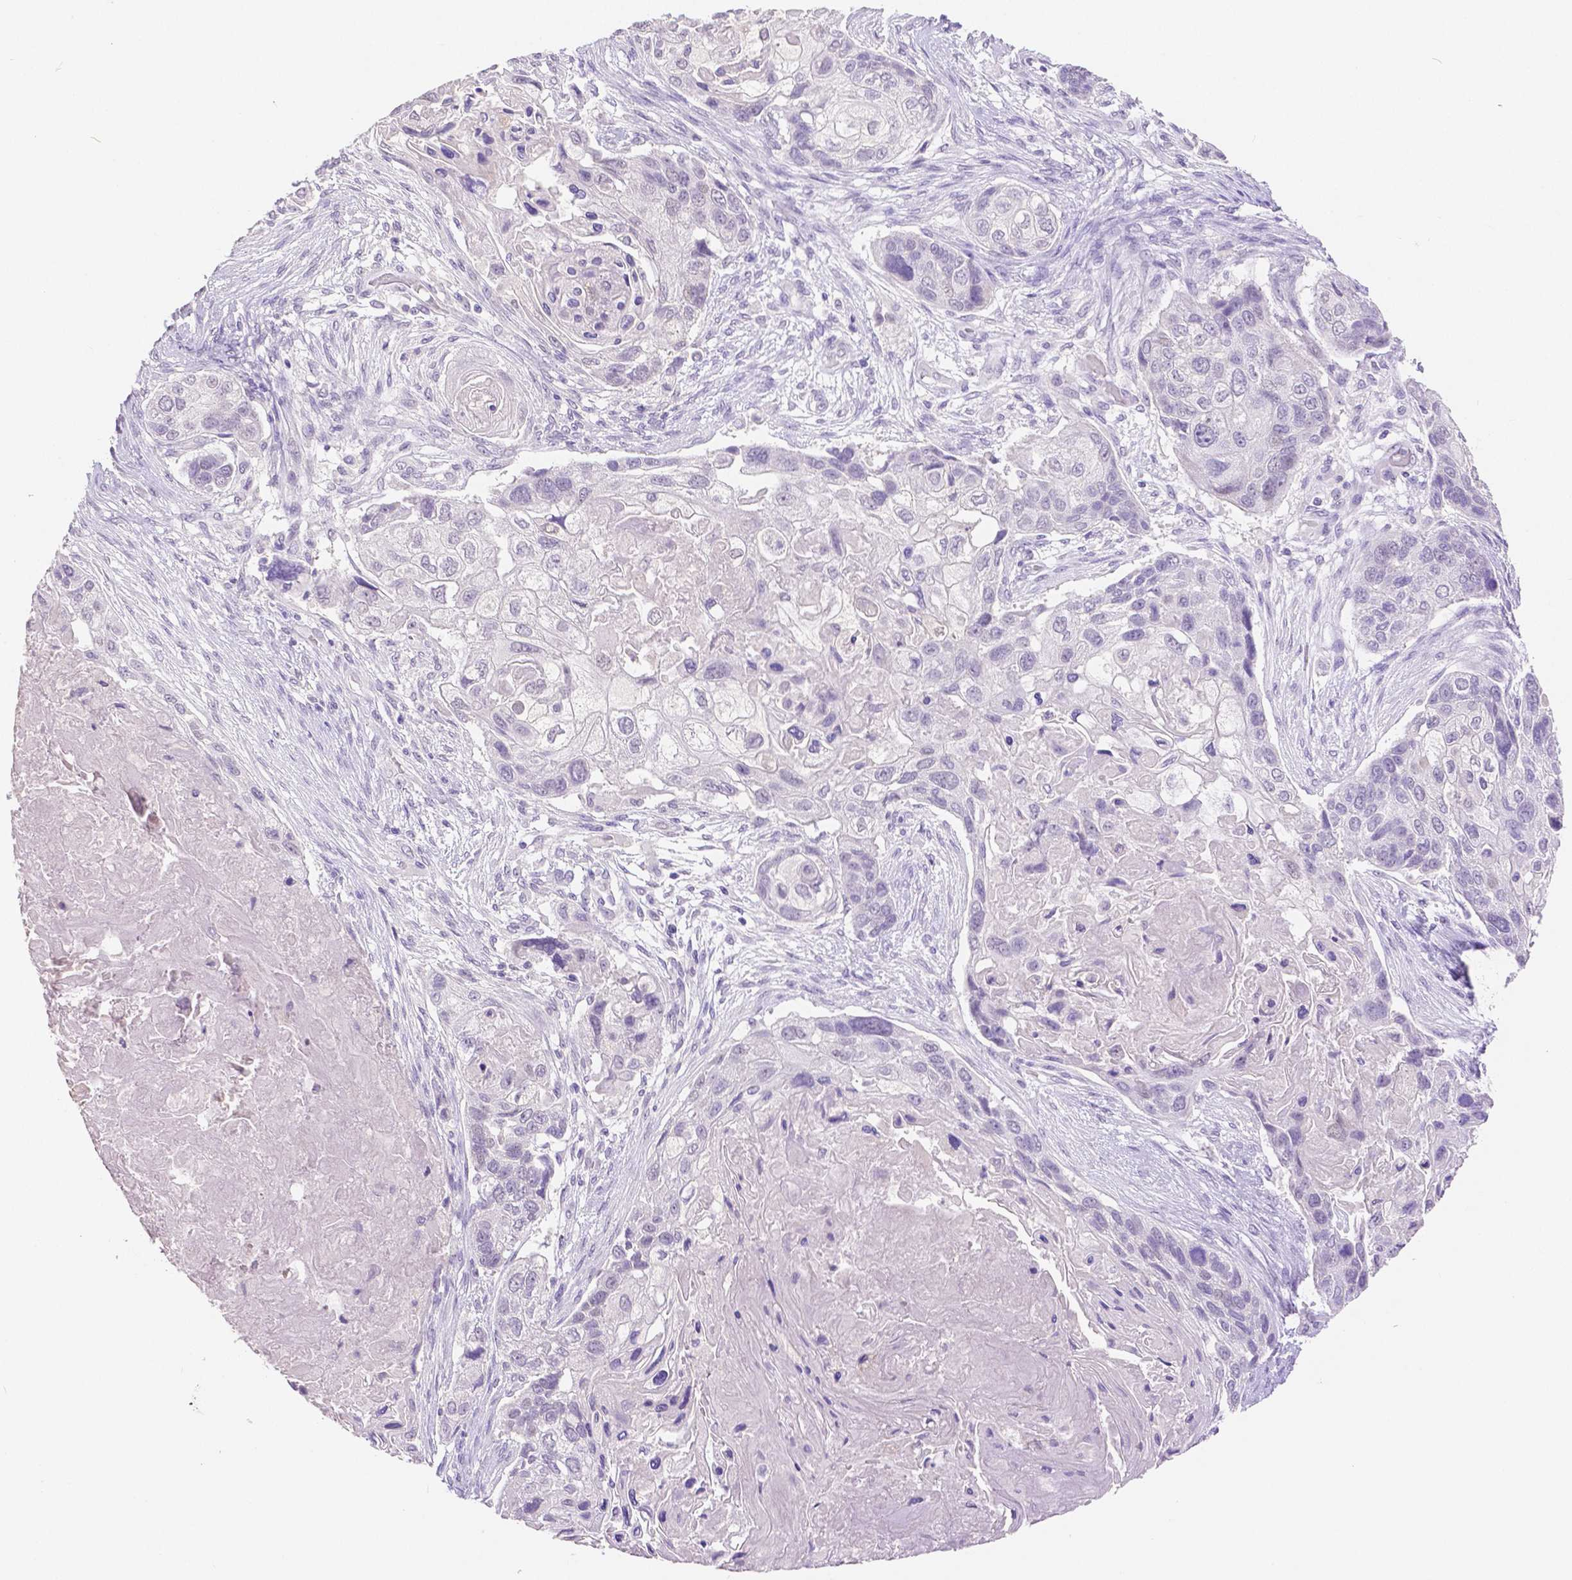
{"staining": {"intensity": "negative", "quantity": "none", "location": "none"}, "tissue": "lung cancer", "cell_type": "Tumor cells", "image_type": "cancer", "snomed": [{"axis": "morphology", "description": "Squamous cell carcinoma, NOS"}, {"axis": "topography", "description": "Lung"}], "caption": "Immunohistochemistry (IHC) image of neoplastic tissue: human lung cancer (squamous cell carcinoma) stained with DAB demonstrates no significant protein expression in tumor cells.", "gene": "HNF1B", "patient": {"sex": "male", "age": 69}}